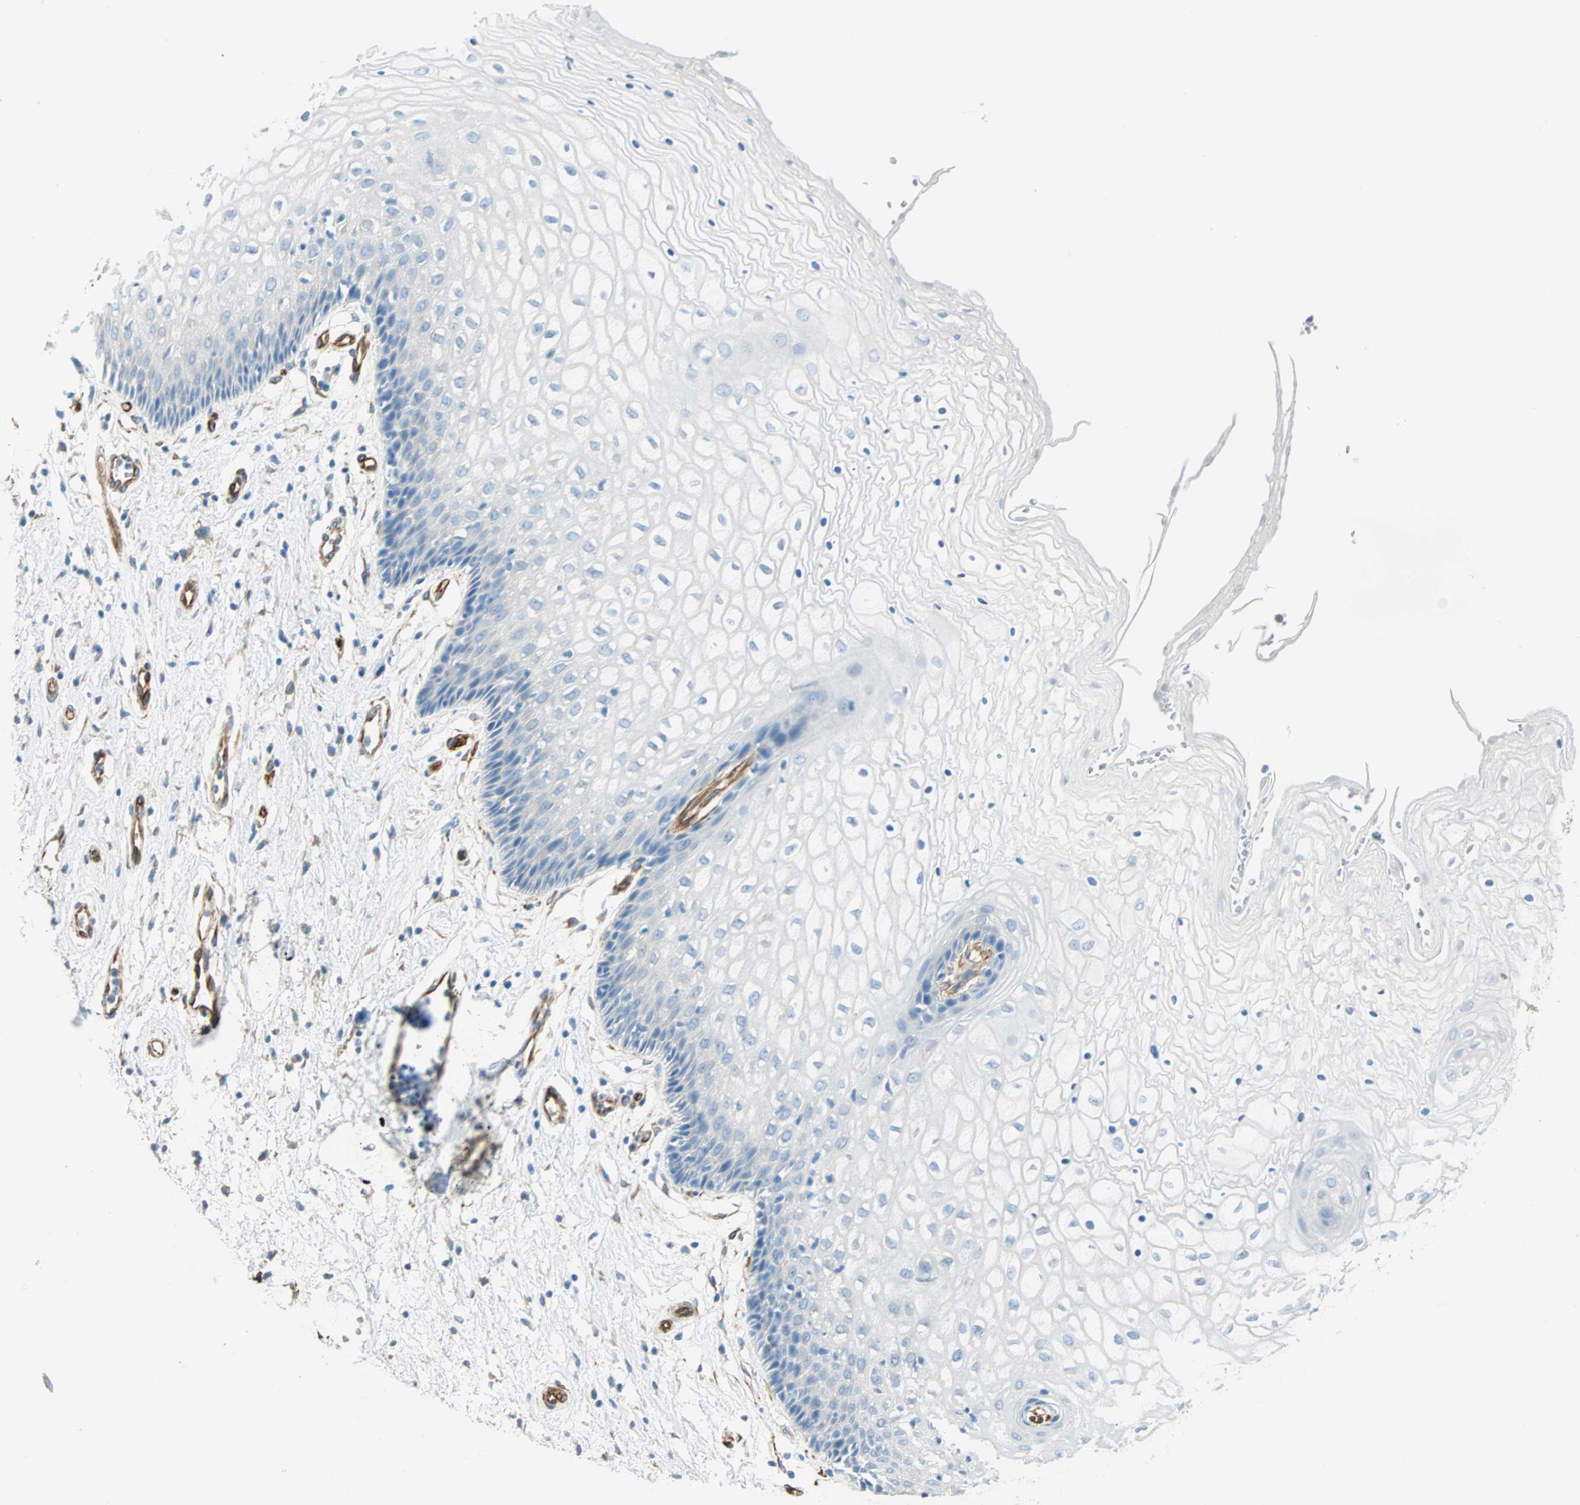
{"staining": {"intensity": "negative", "quantity": "none", "location": "none"}, "tissue": "vagina", "cell_type": "Squamous epithelial cells", "image_type": "normal", "snomed": [{"axis": "morphology", "description": "Normal tissue, NOS"}, {"axis": "topography", "description": "Vagina"}], "caption": "High power microscopy micrograph of an immunohistochemistry photomicrograph of benign vagina, revealing no significant expression in squamous epithelial cells.", "gene": "NES", "patient": {"sex": "female", "age": 34}}